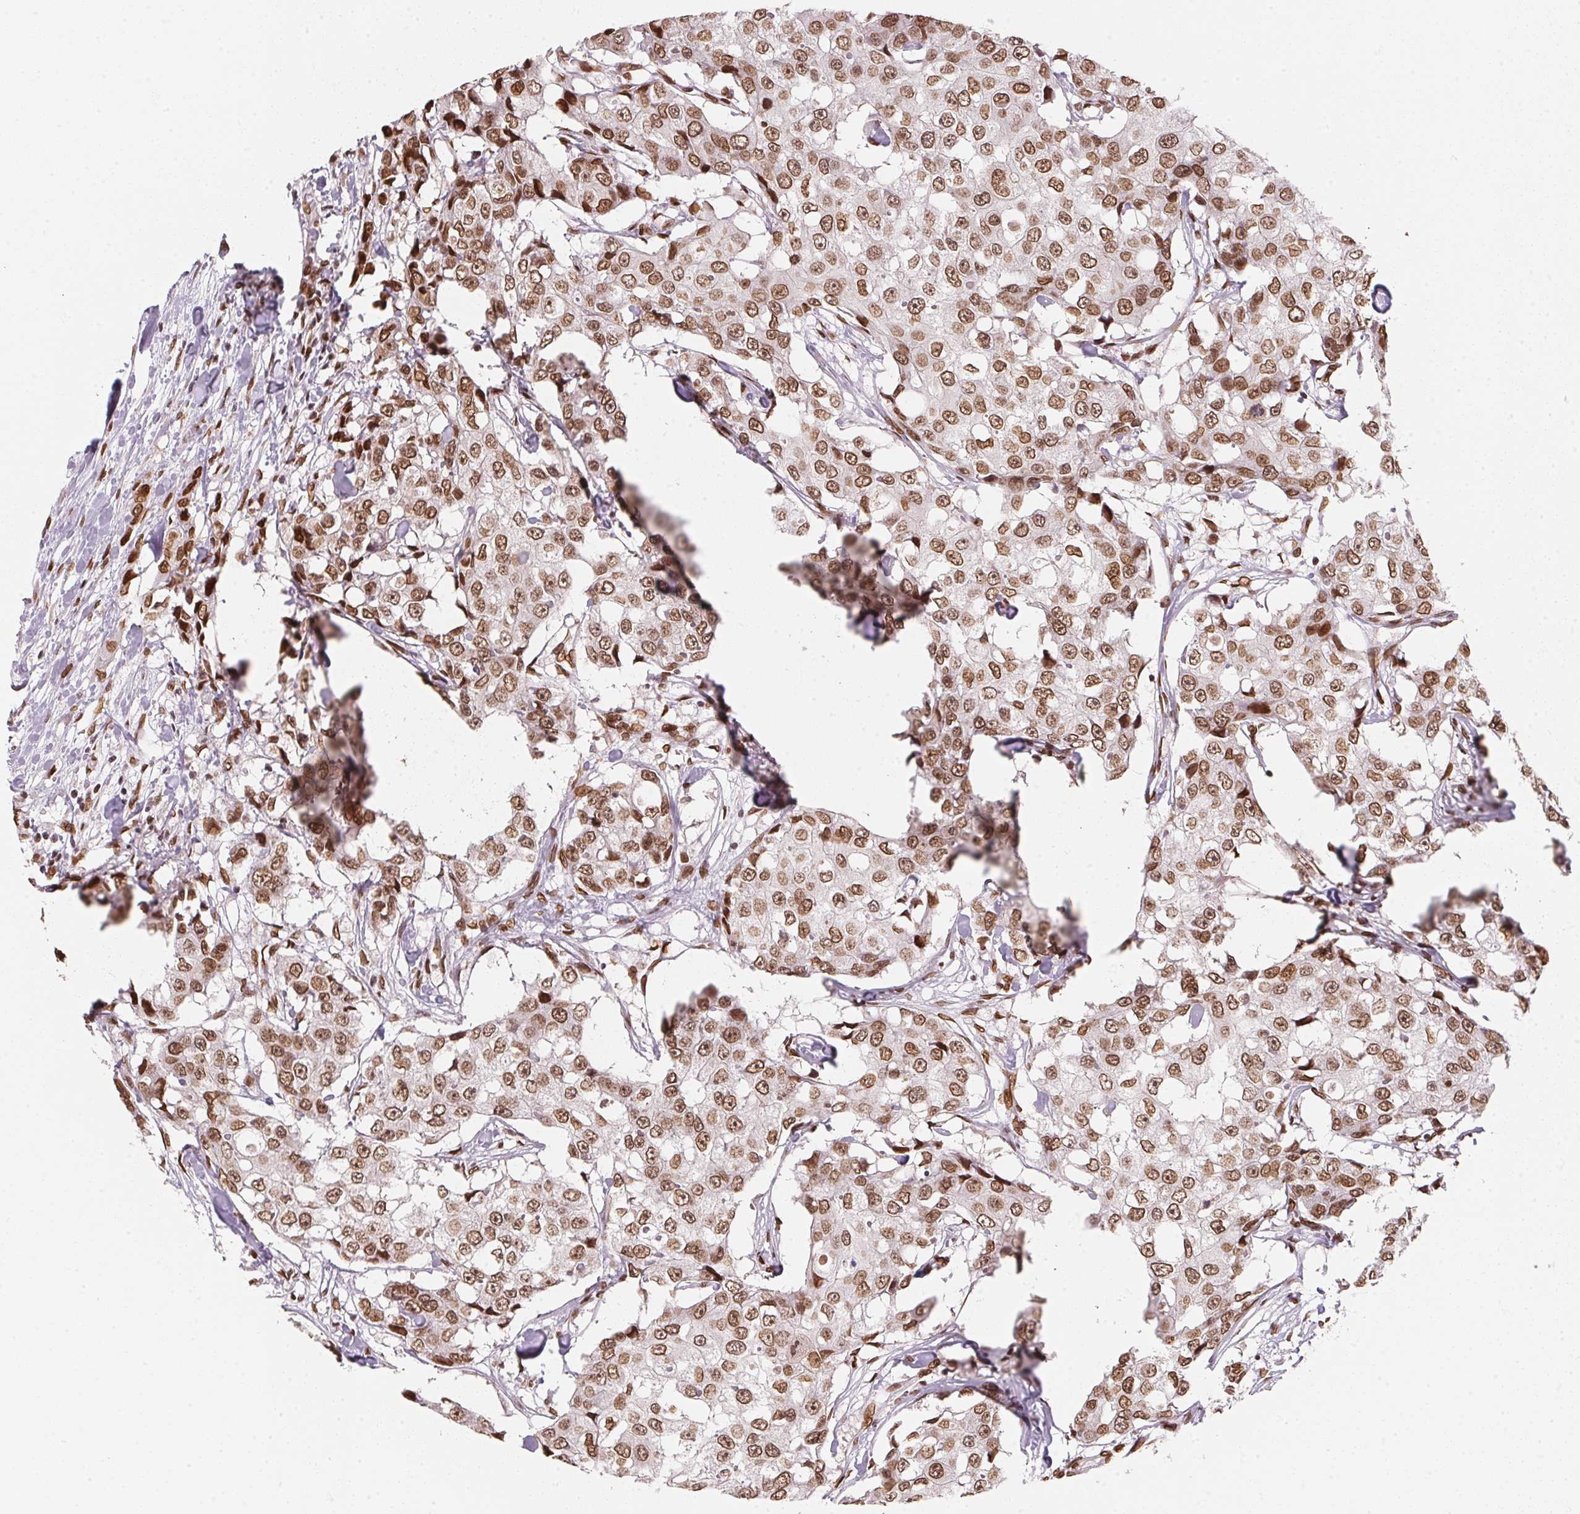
{"staining": {"intensity": "moderate", "quantity": ">75%", "location": "cytoplasmic/membranous,nuclear"}, "tissue": "breast cancer", "cell_type": "Tumor cells", "image_type": "cancer", "snomed": [{"axis": "morphology", "description": "Duct carcinoma"}, {"axis": "topography", "description": "Breast"}], "caption": "Breast cancer (intraductal carcinoma) stained with a brown dye displays moderate cytoplasmic/membranous and nuclear positive staining in about >75% of tumor cells.", "gene": "SAP30BP", "patient": {"sex": "female", "age": 27}}